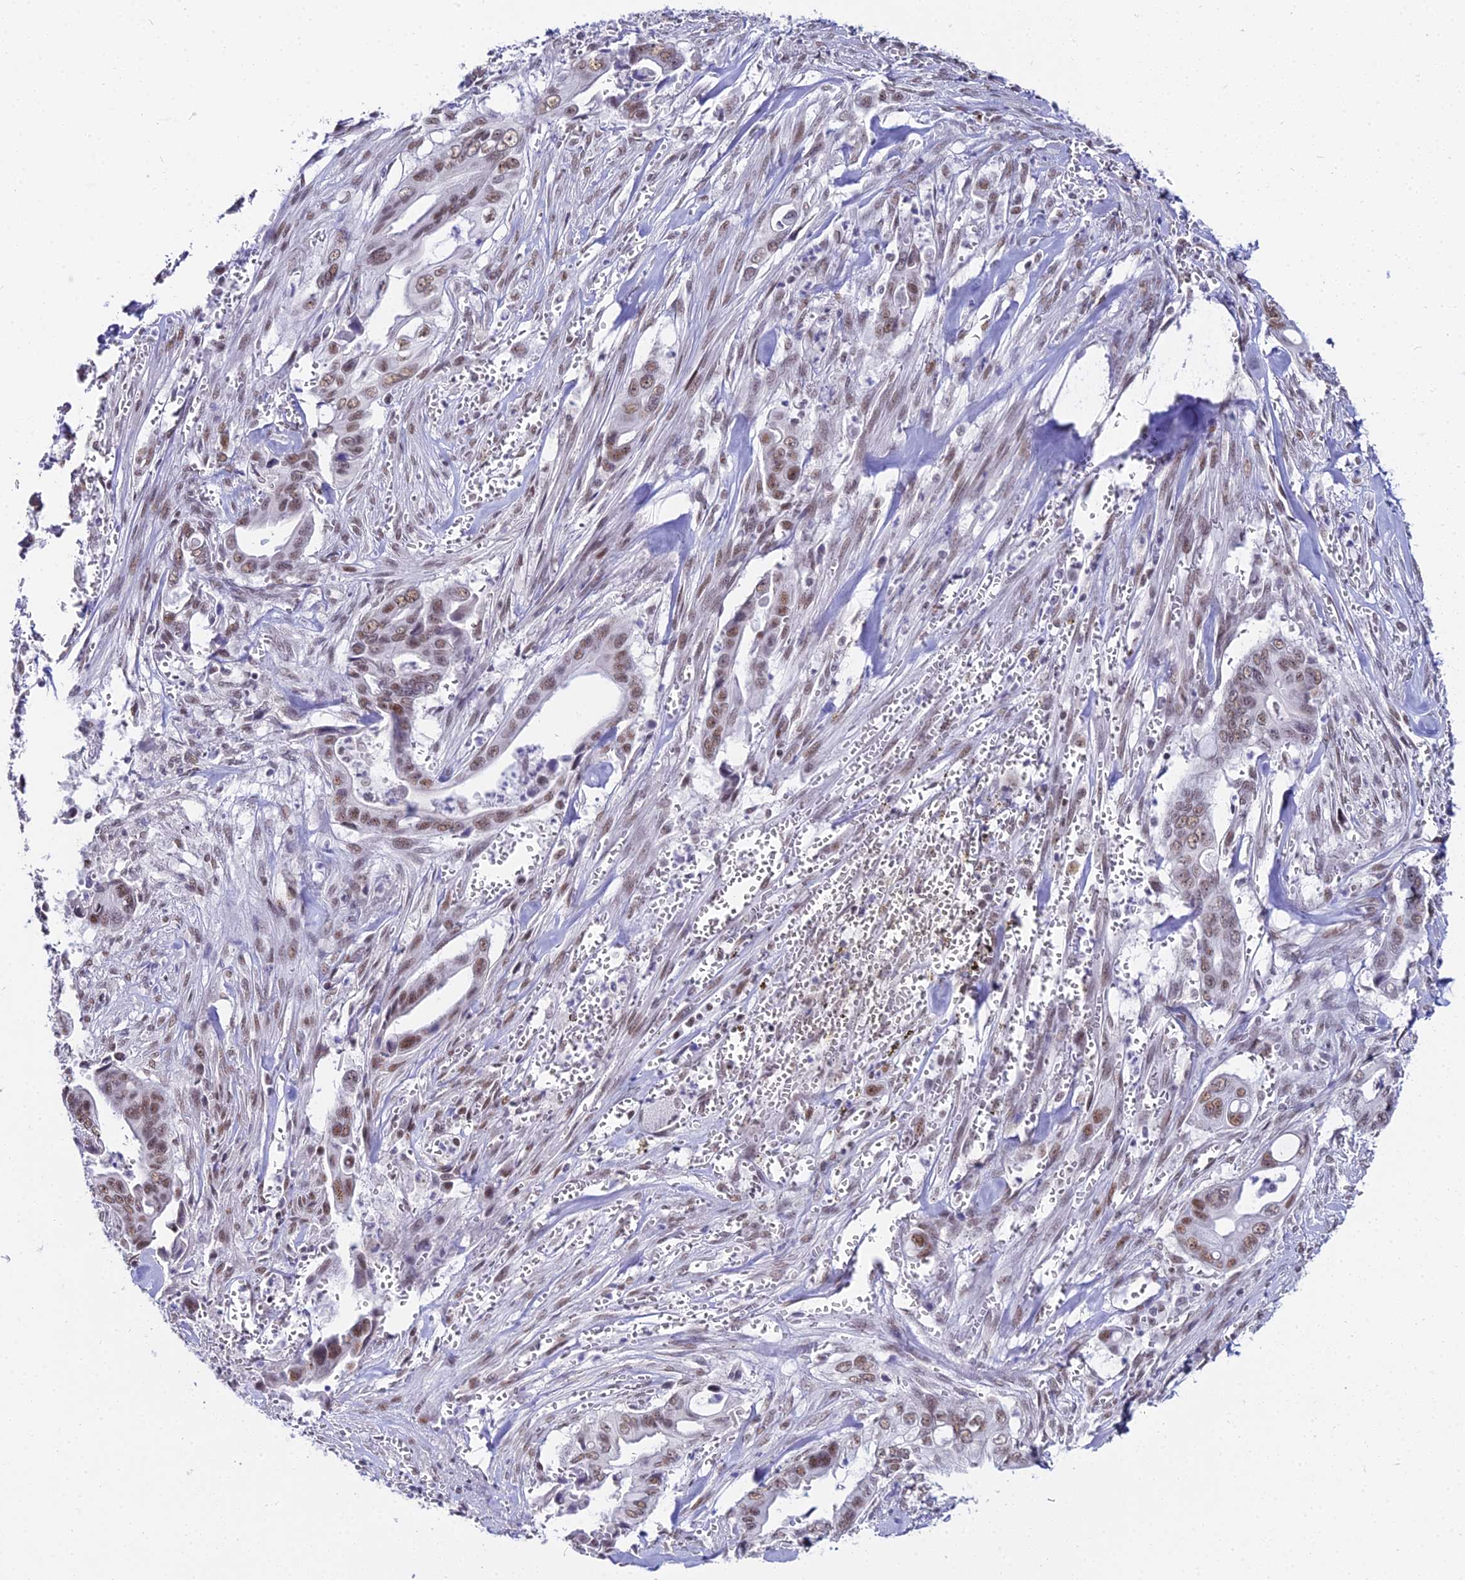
{"staining": {"intensity": "moderate", "quantity": ">75%", "location": "nuclear"}, "tissue": "pancreatic cancer", "cell_type": "Tumor cells", "image_type": "cancer", "snomed": [{"axis": "morphology", "description": "Adenocarcinoma, NOS"}, {"axis": "topography", "description": "Pancreas"}], "caption": "A medium amount of moderate nuclear expression is appreciated in about >75% of tumor cells in pancreatic cancer (adenocarcinoma) tissue. The staining was performed using DAB, with brown indicating positive protein expression. Nuclei are stained blue with hematoxylin.", "gene": "RBM12", "patient": {"sex": "male", "age": 59}}